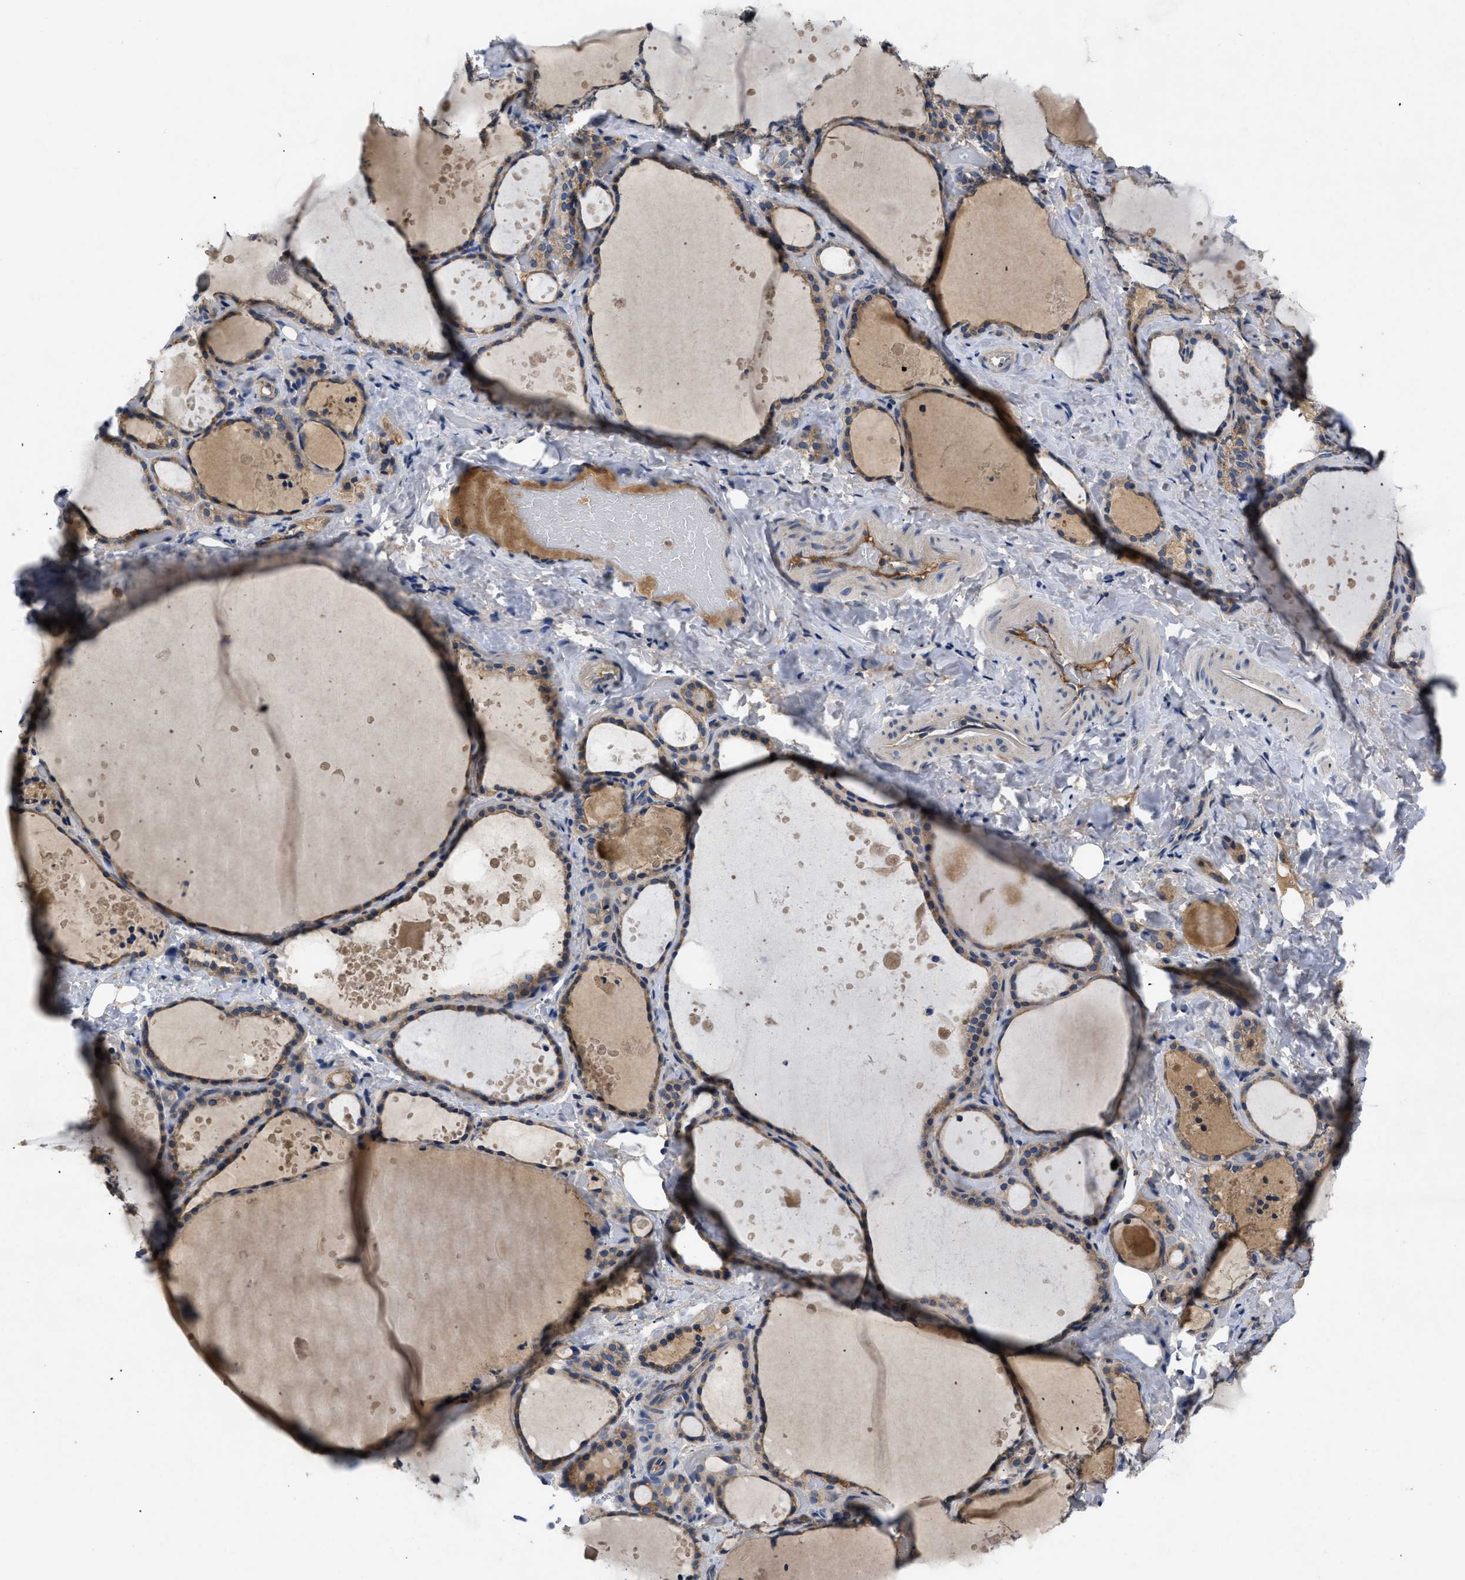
{"staining": {"intensity": "moderate", "quantity": ">75%", "location": "cytoplasmic/membranous"}, "tissue": "thyroid gland", "cell_type": "Glandular cells", "image_type": "normal", "snomed": [{"axis": "morphology", "description": "Normal tissue, NOS"}, {"axis": "topography", "description": "Thyroid gland"}], "caption": "Brown immunohistochemical staining in normal thyroid gland reveals moderate cytoplasmic/membranous positivity in about >75% of glandular cells.", "gene": "VPS4A", "patient": {"sex": "female", "age": 44}}